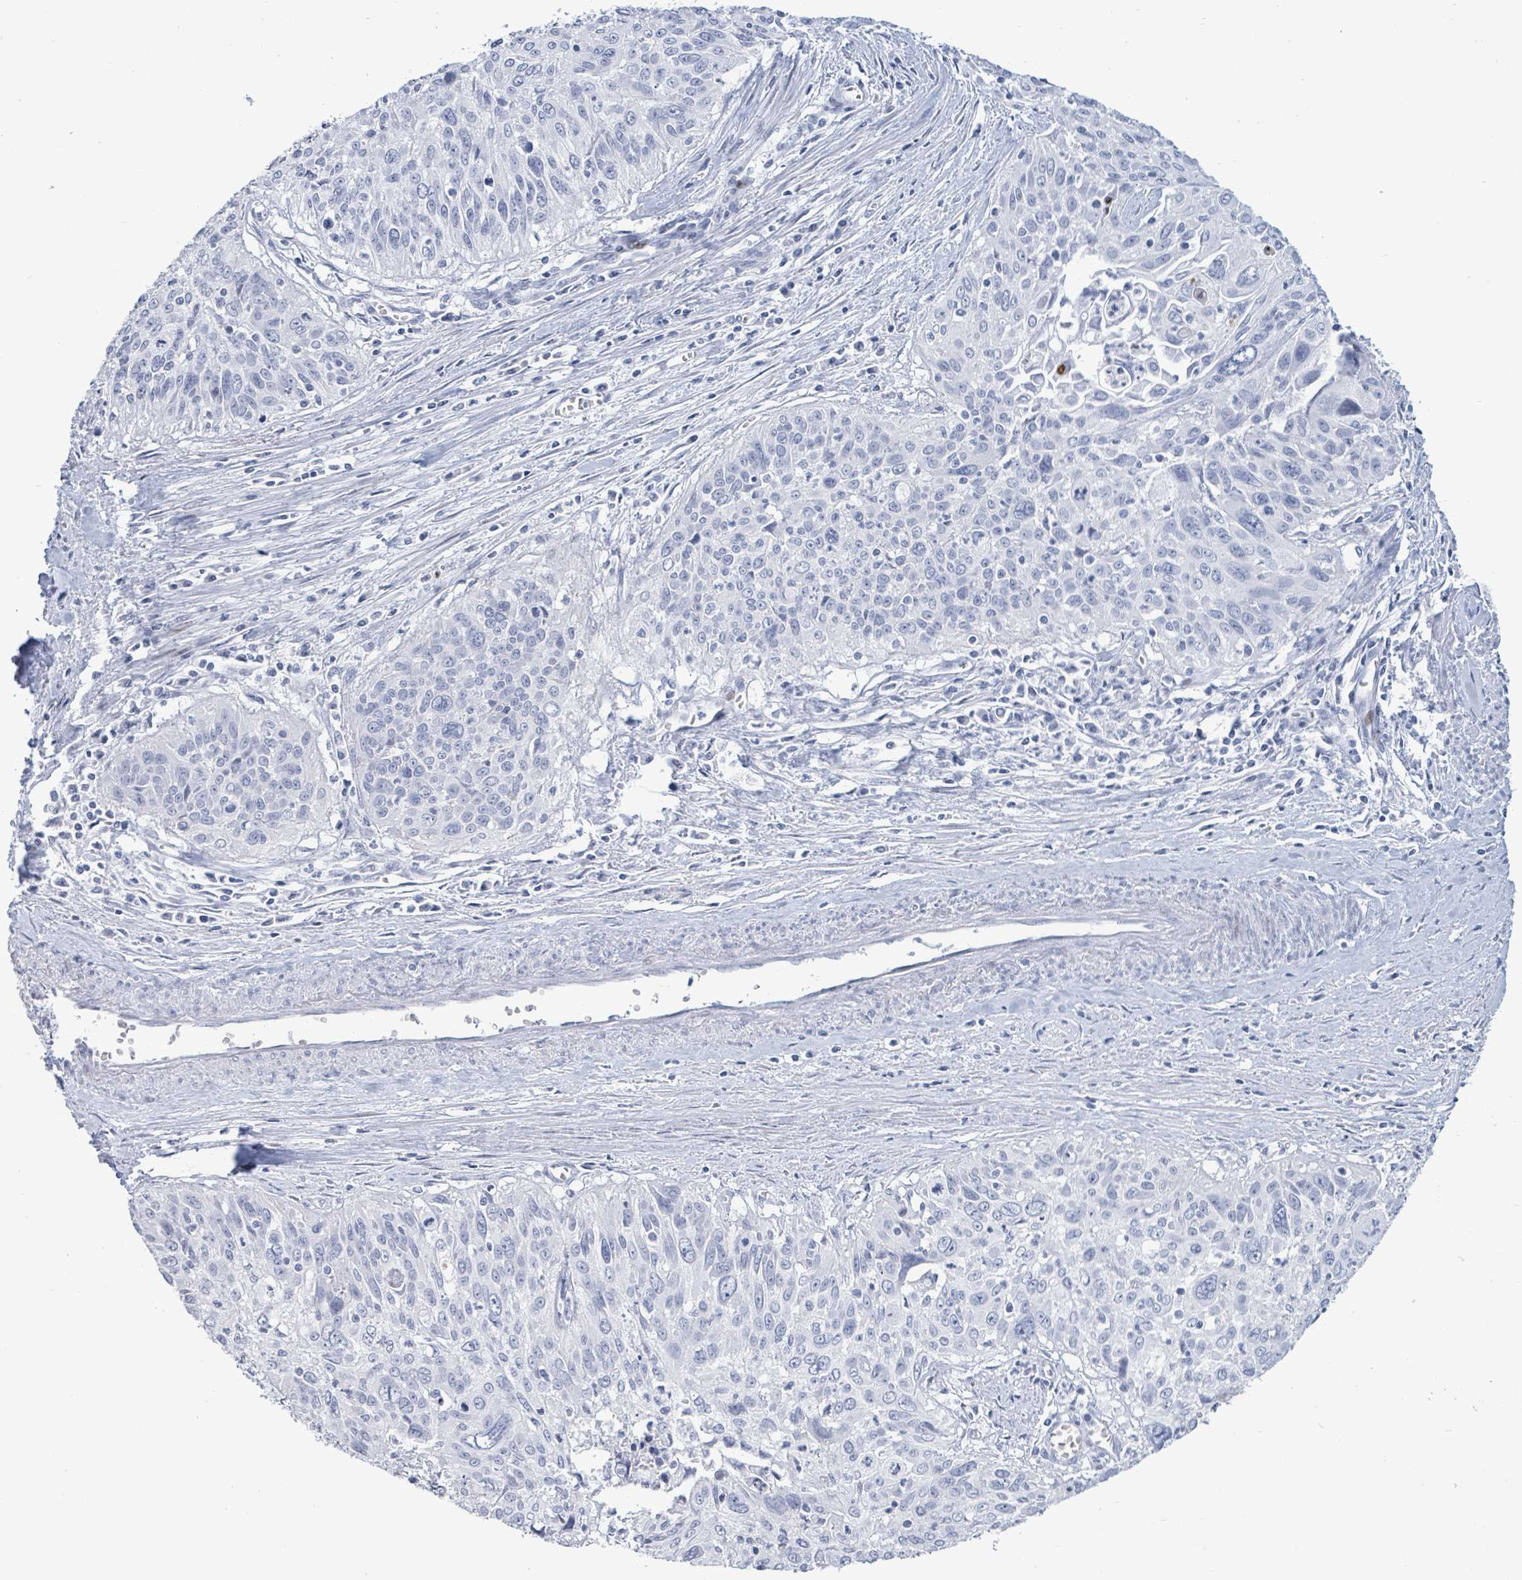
{"staining": {"intensity": "negative", "quantity": "none", "location": "none"}, "tissue": "cervical cancer", "cell_type": "Tumor cells", "image_type": "cancer", "snomed": [{"axis": "morphology", "description": "Squamous cell carcinoma, NOS"}, {"axis": "topography", "description": "Cervix"}], "caption": "Human squamous cell carcinoma (cervical) stained for a protein using immunohistochemistry shows no positivity in tumor cells.", "gene": "MALL", "patient": {"sex": "female", "age": 55}}